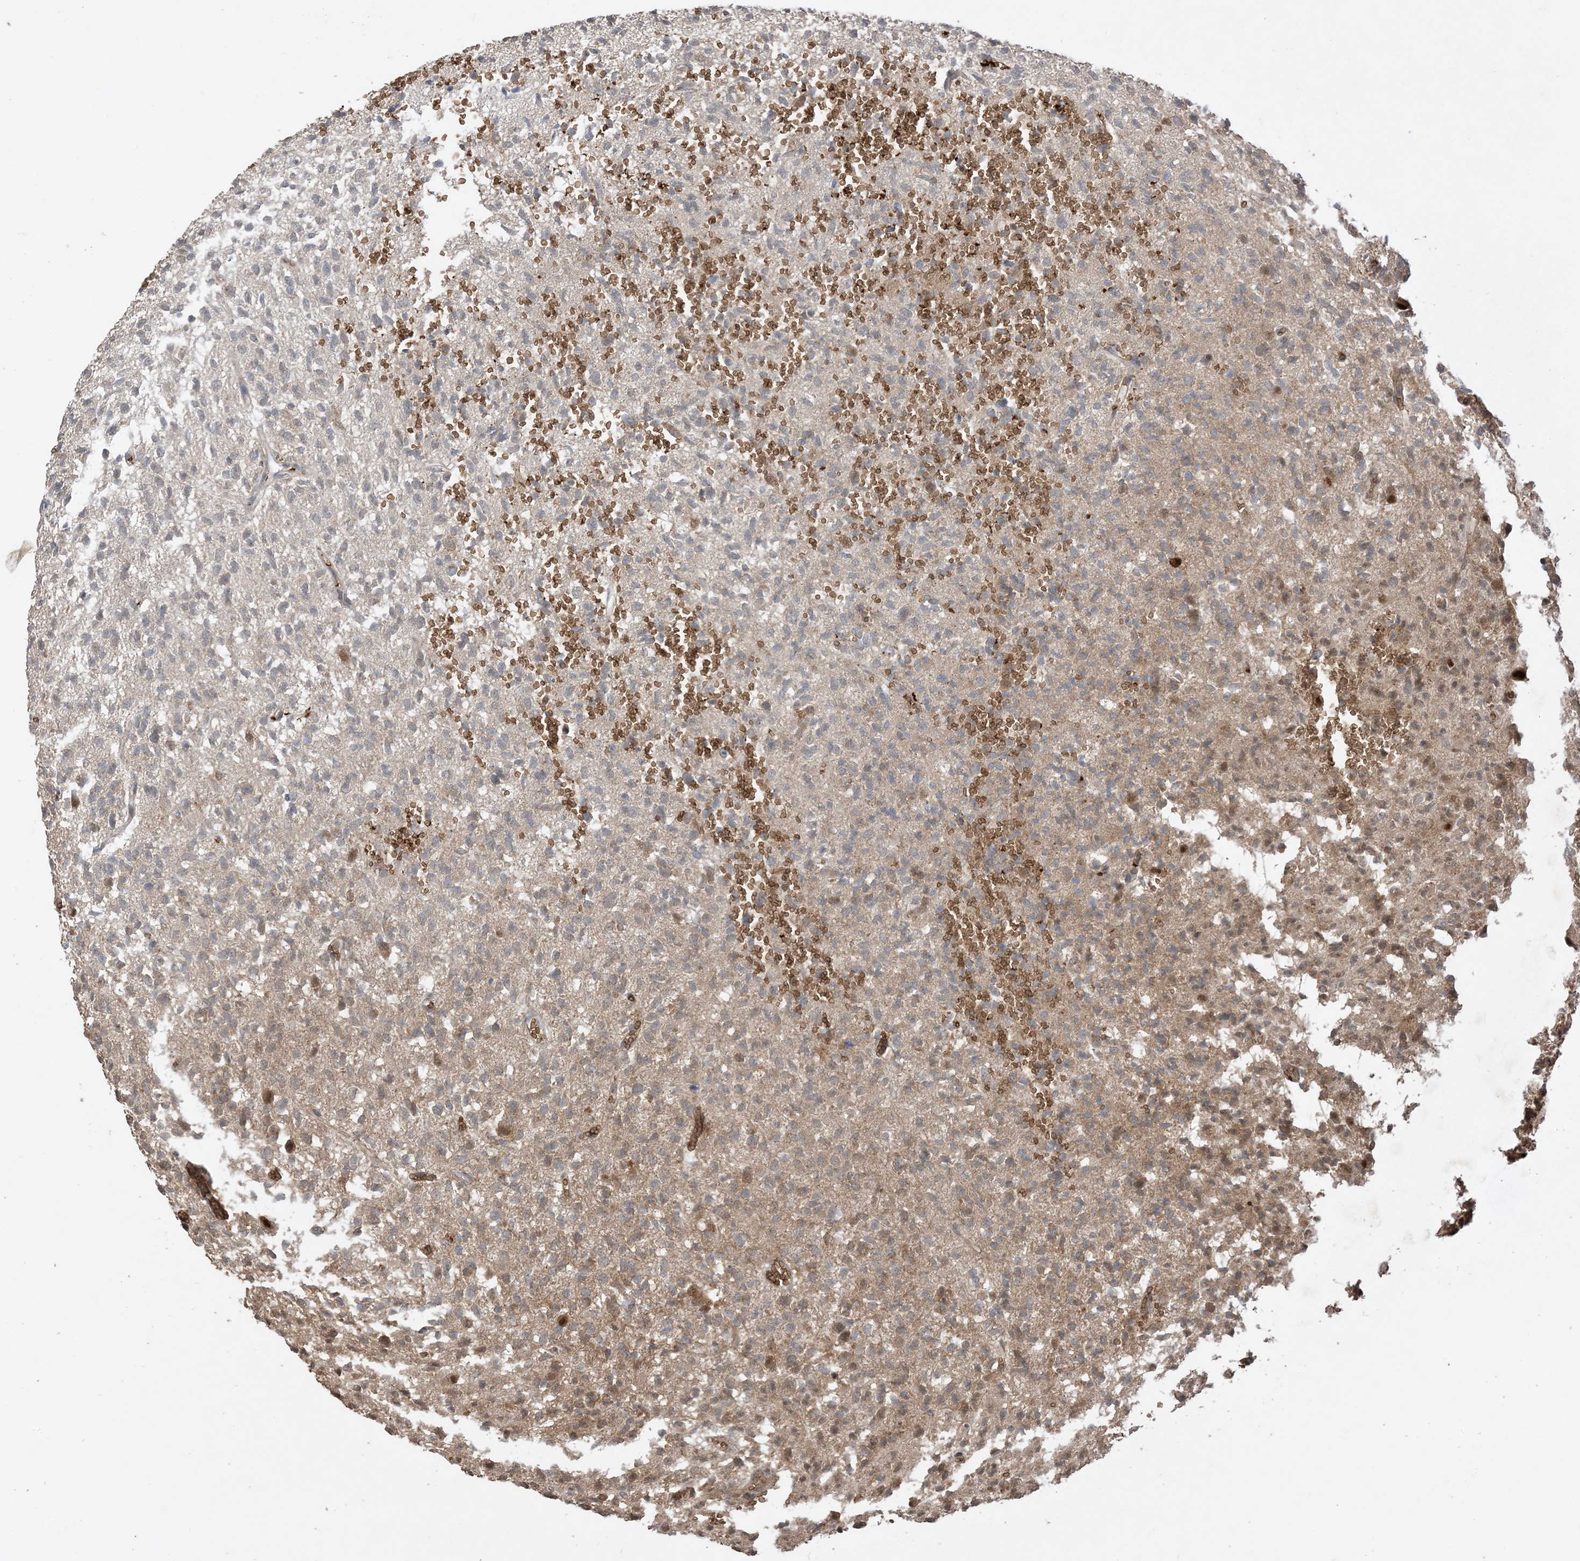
{"staining": {"intensity": "weak", "quantity": "25%-75%", "location": "cytoplasmic/membranous,nuclear"}, "tissue": "glioma", "cell_type": "Tumor cells", "image_type": "cancer", "snomed": [{"axis": "morphology", "description": "Glioma, malignant, High grade"}, {"axis": "topography", "description": "Brain"}], "caption": "A histopathology image showing weak cytoplasmic/membranous and nuclear staining in approximately 25%-75% of tumor cells in glioma, as visualized by brown immunohistochemical staining.", "gene": "PUSL1", "patient": {"sex": "female", "age": 57}}